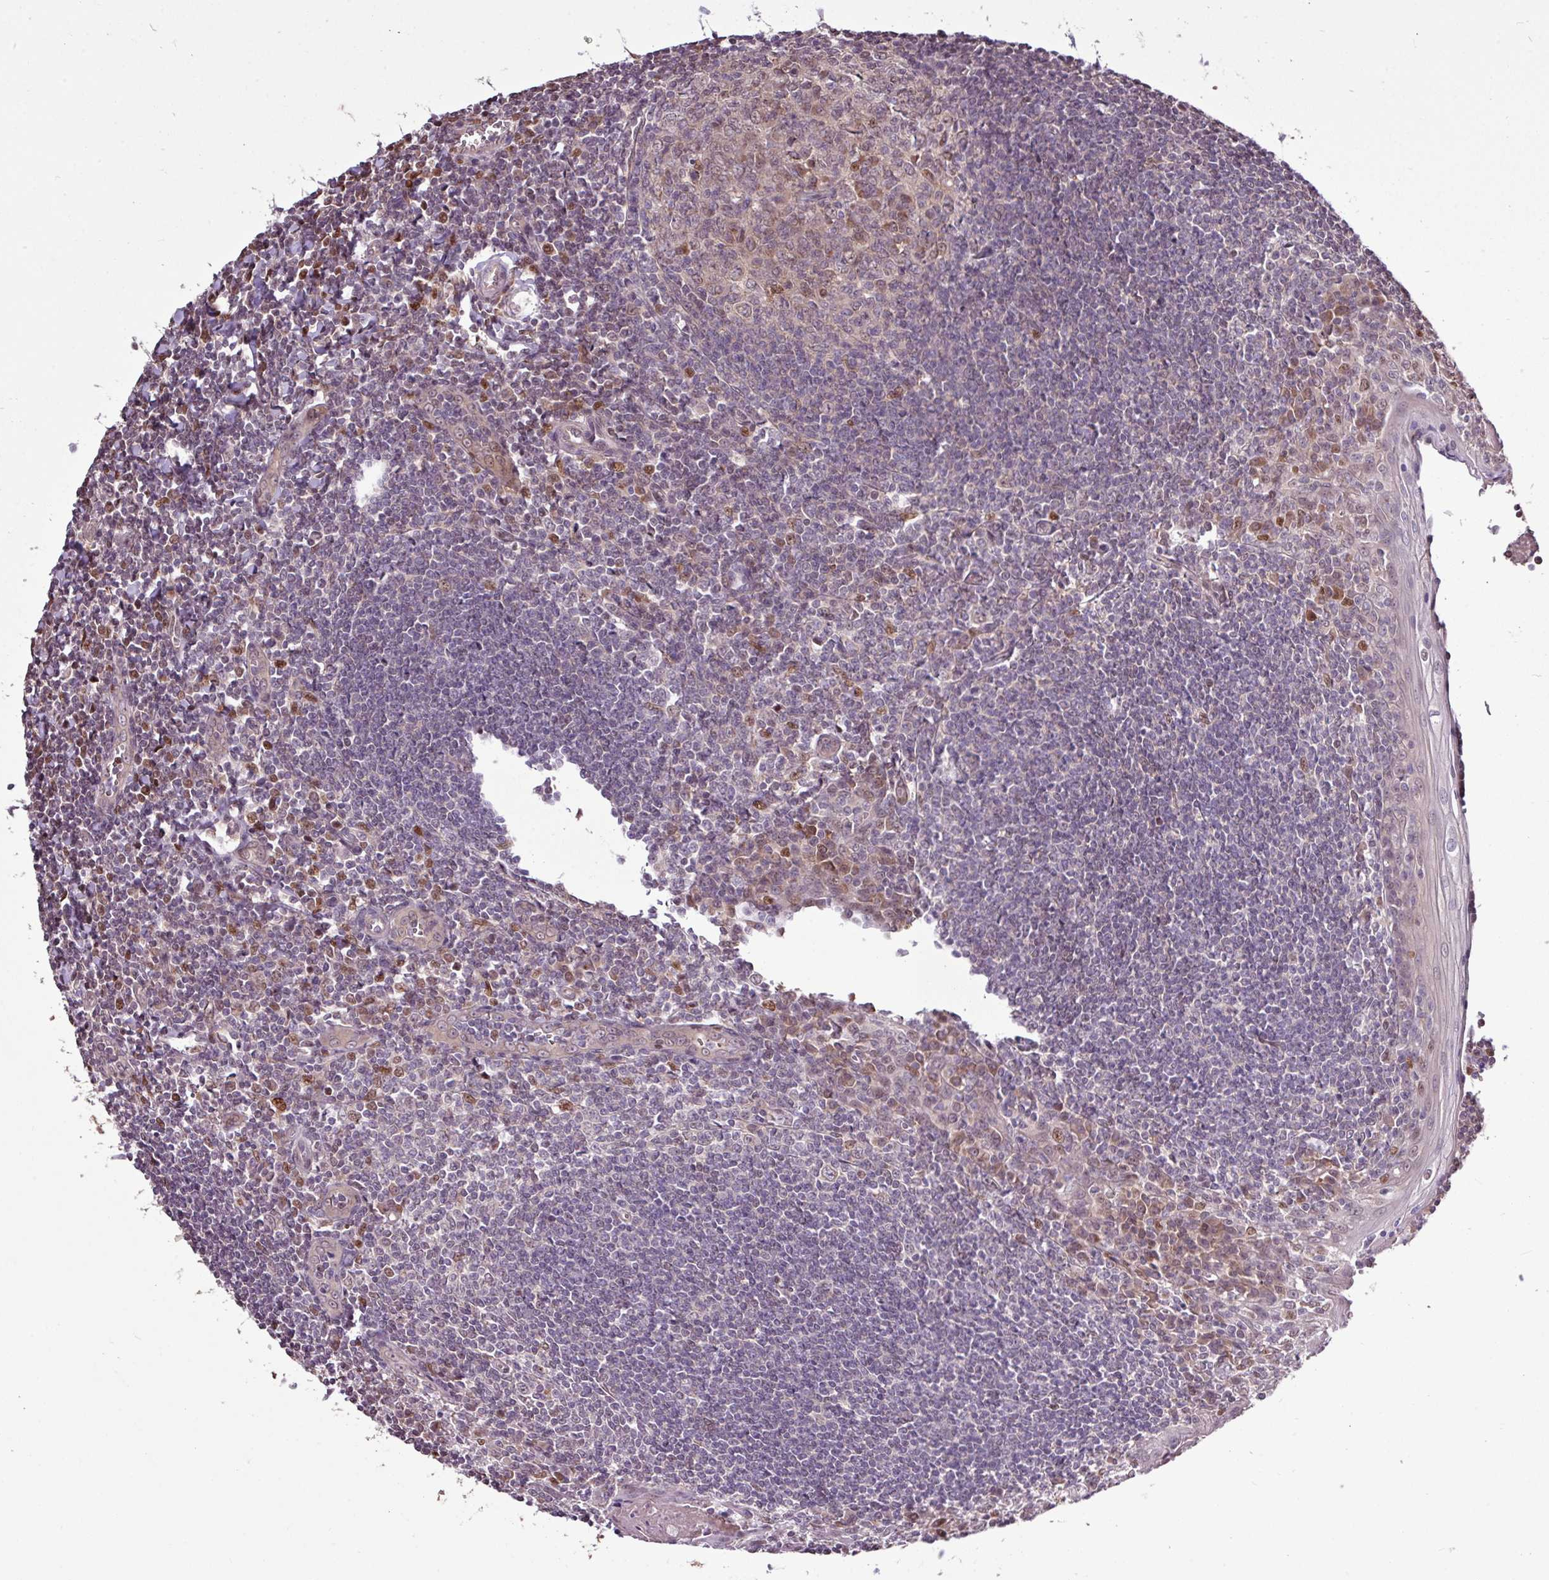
{"staining": {"intensity": "moderate", "quantity": "<25%", "location": "cytoplasmic/membranous"}, "tissue": "tonsil", "cell_type": "Germinal center cells", "image_type": "normal", "snomed": [{"axis": "morphology", "description": "Normal tissue, NOS"}, {"axis": "topography", "description": "Tonsil"}], "caption": "DAB immunohistochemical staining of normal human tonsil displays moderate cytoplasmic/membranous protein expression in about <25% of germinal center cells. The protein of interest is stained brown, and the nuclei are stained in blue (DAB IHC with brightfield microscopy, high magnification).", "gene": "SKIC2", "patient": {"sex": "male", "age": 27}}